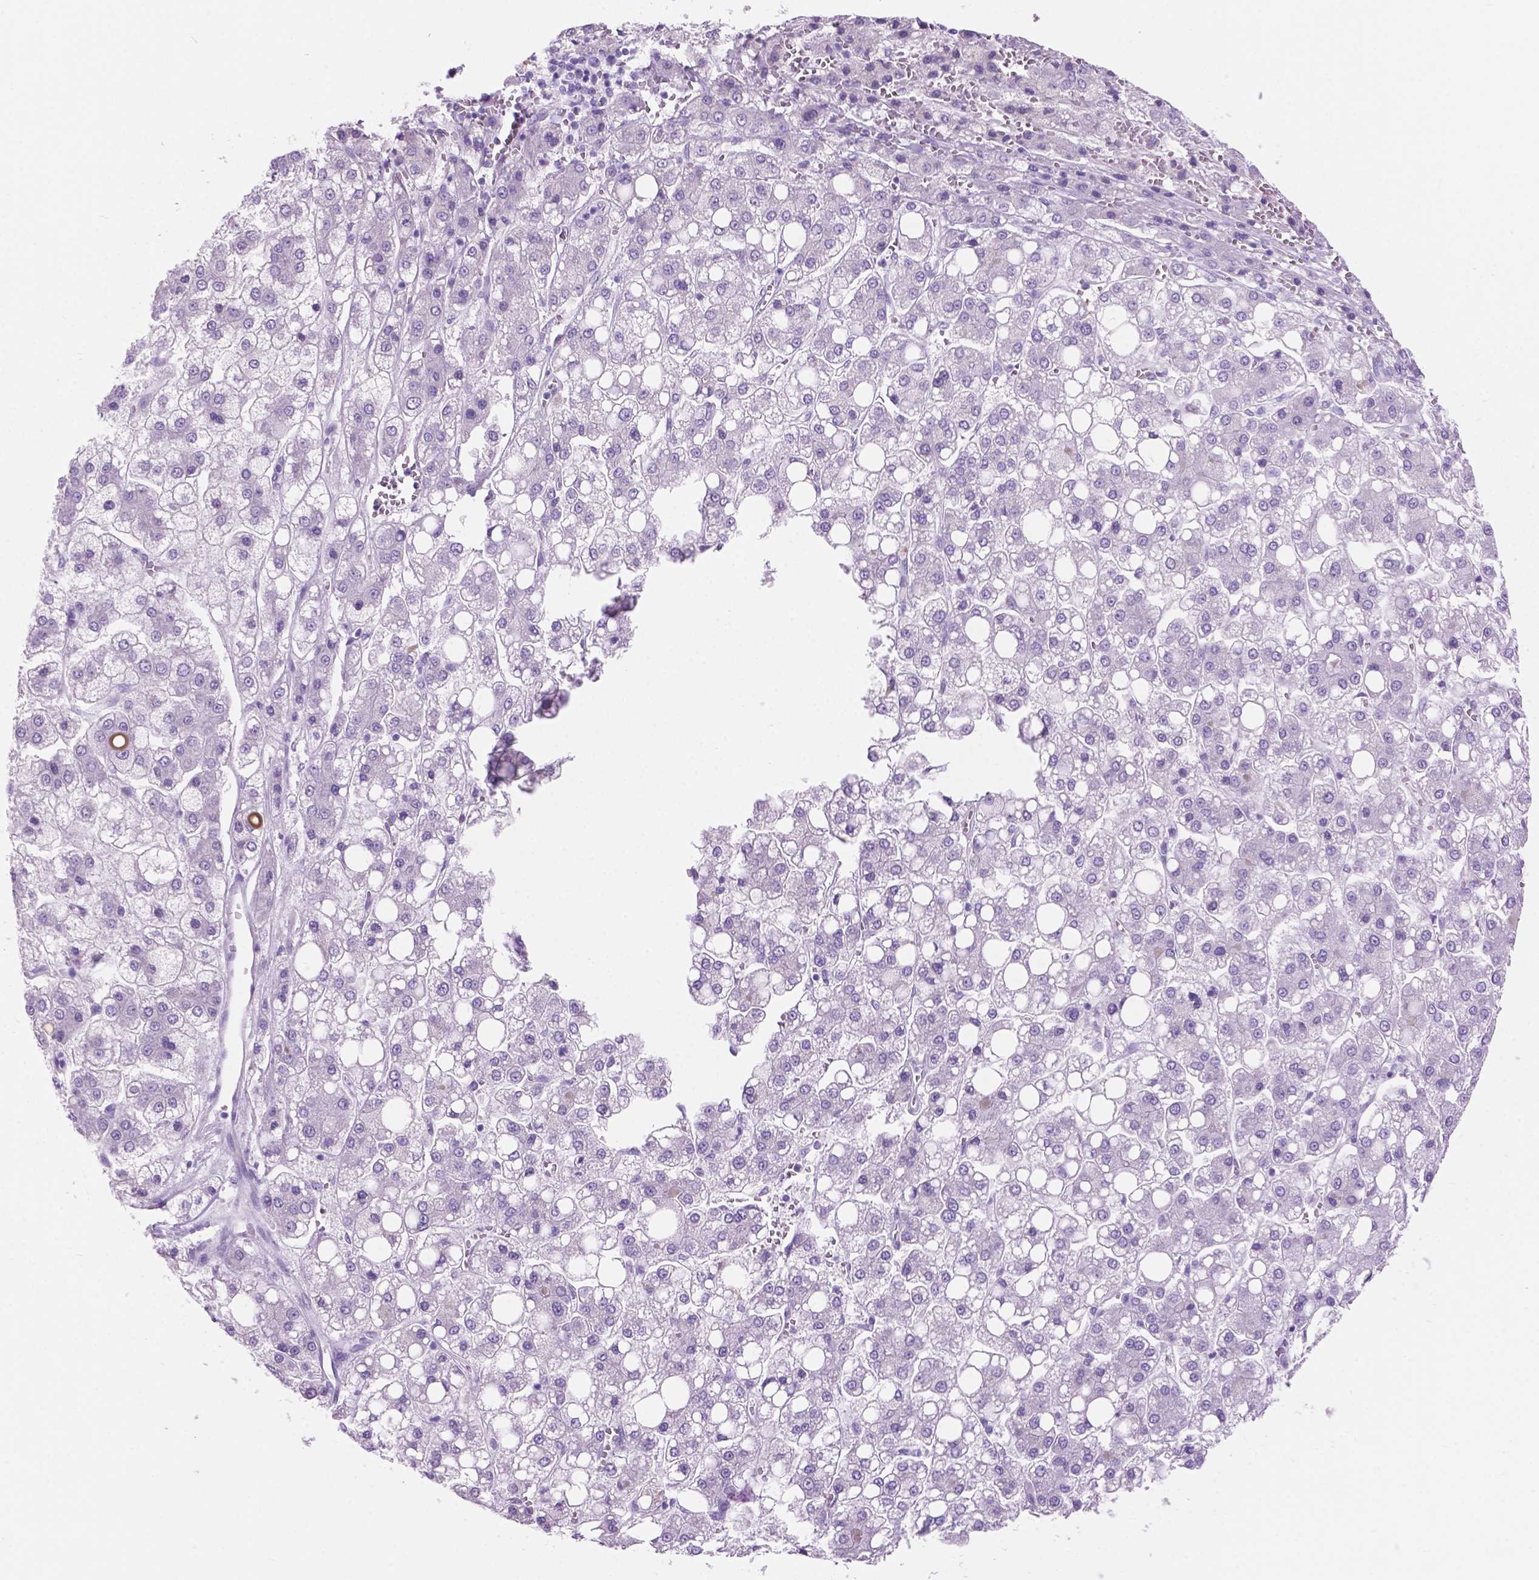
{"staining": {"intensity": "negative", "quantity": "none", "location": "none"}, "tissue": "liver cancer", "cell_type": "Tumor cells", "image_type": "cancer", "snomed": [{"axis": "morphology", "description": "Carcinoma, Hepatocellular, NOS"}, {"axis": "topography", "description": "Liver"}], "caption": "This is a micrograph of IHC staining of hepatocellular carcinoma (liver), which shows no expression in tumor cells.", "gene": "GRIN2B", "patient": {"sex": "male", "age": 73}}